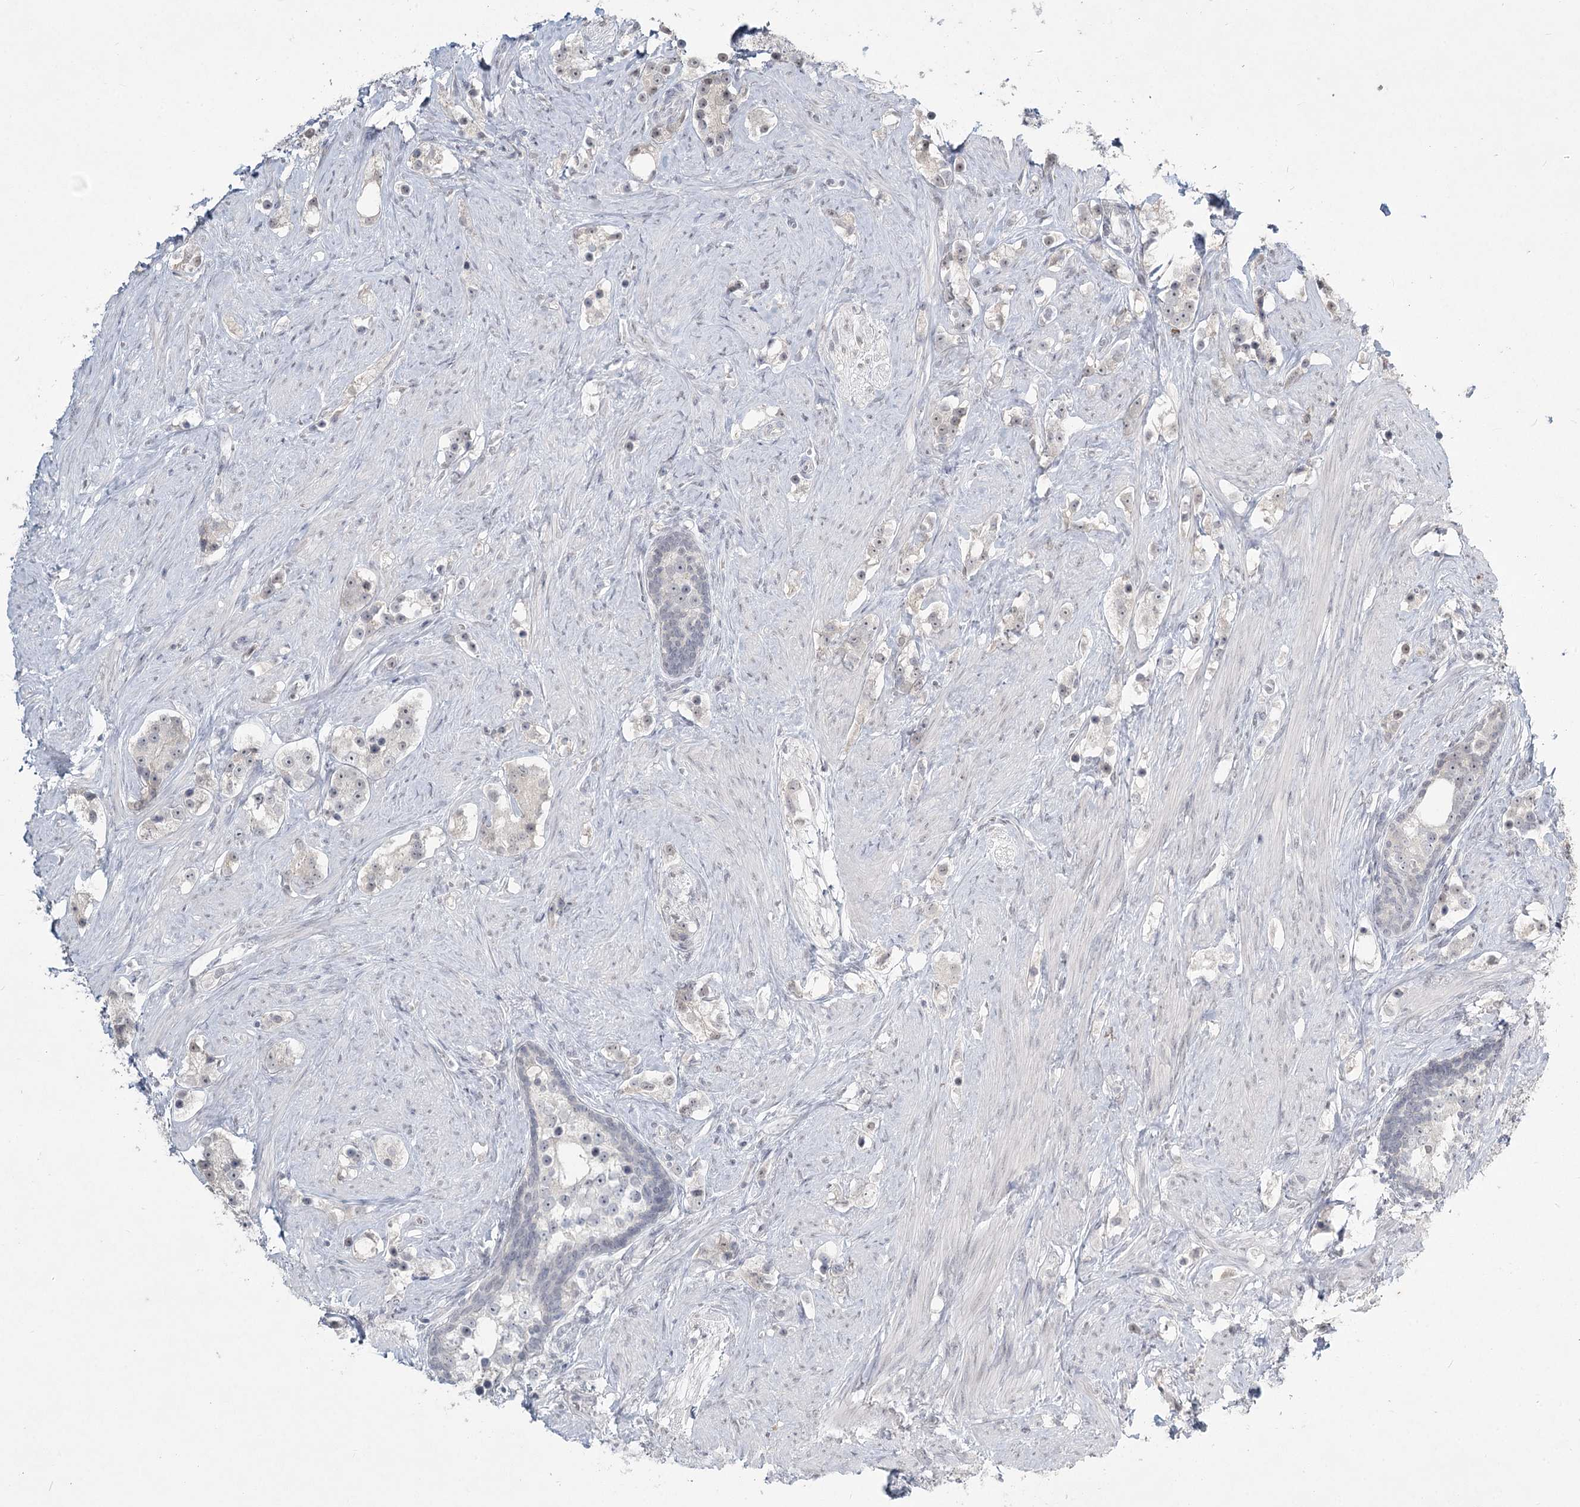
{"staining": {"intensity": "negative", "quantity": "none", "location": "none"}, "tissue": "prostate cancer", "cell_type": "Tumor cells", "image_type": "cancer", "snomed": [{"axis": "morphology", "description": "Adenocarcinoma, High grade"}, {"axis": "topography", "description": "Prostate"}], "caption": "DAB immunohistochemical staining of human prostate high-grade adenocarcinoma reveals no significant positivity in tumor cells.", "gene": "LY6G5C", "patient": {"sex": "male", "age": 63}}